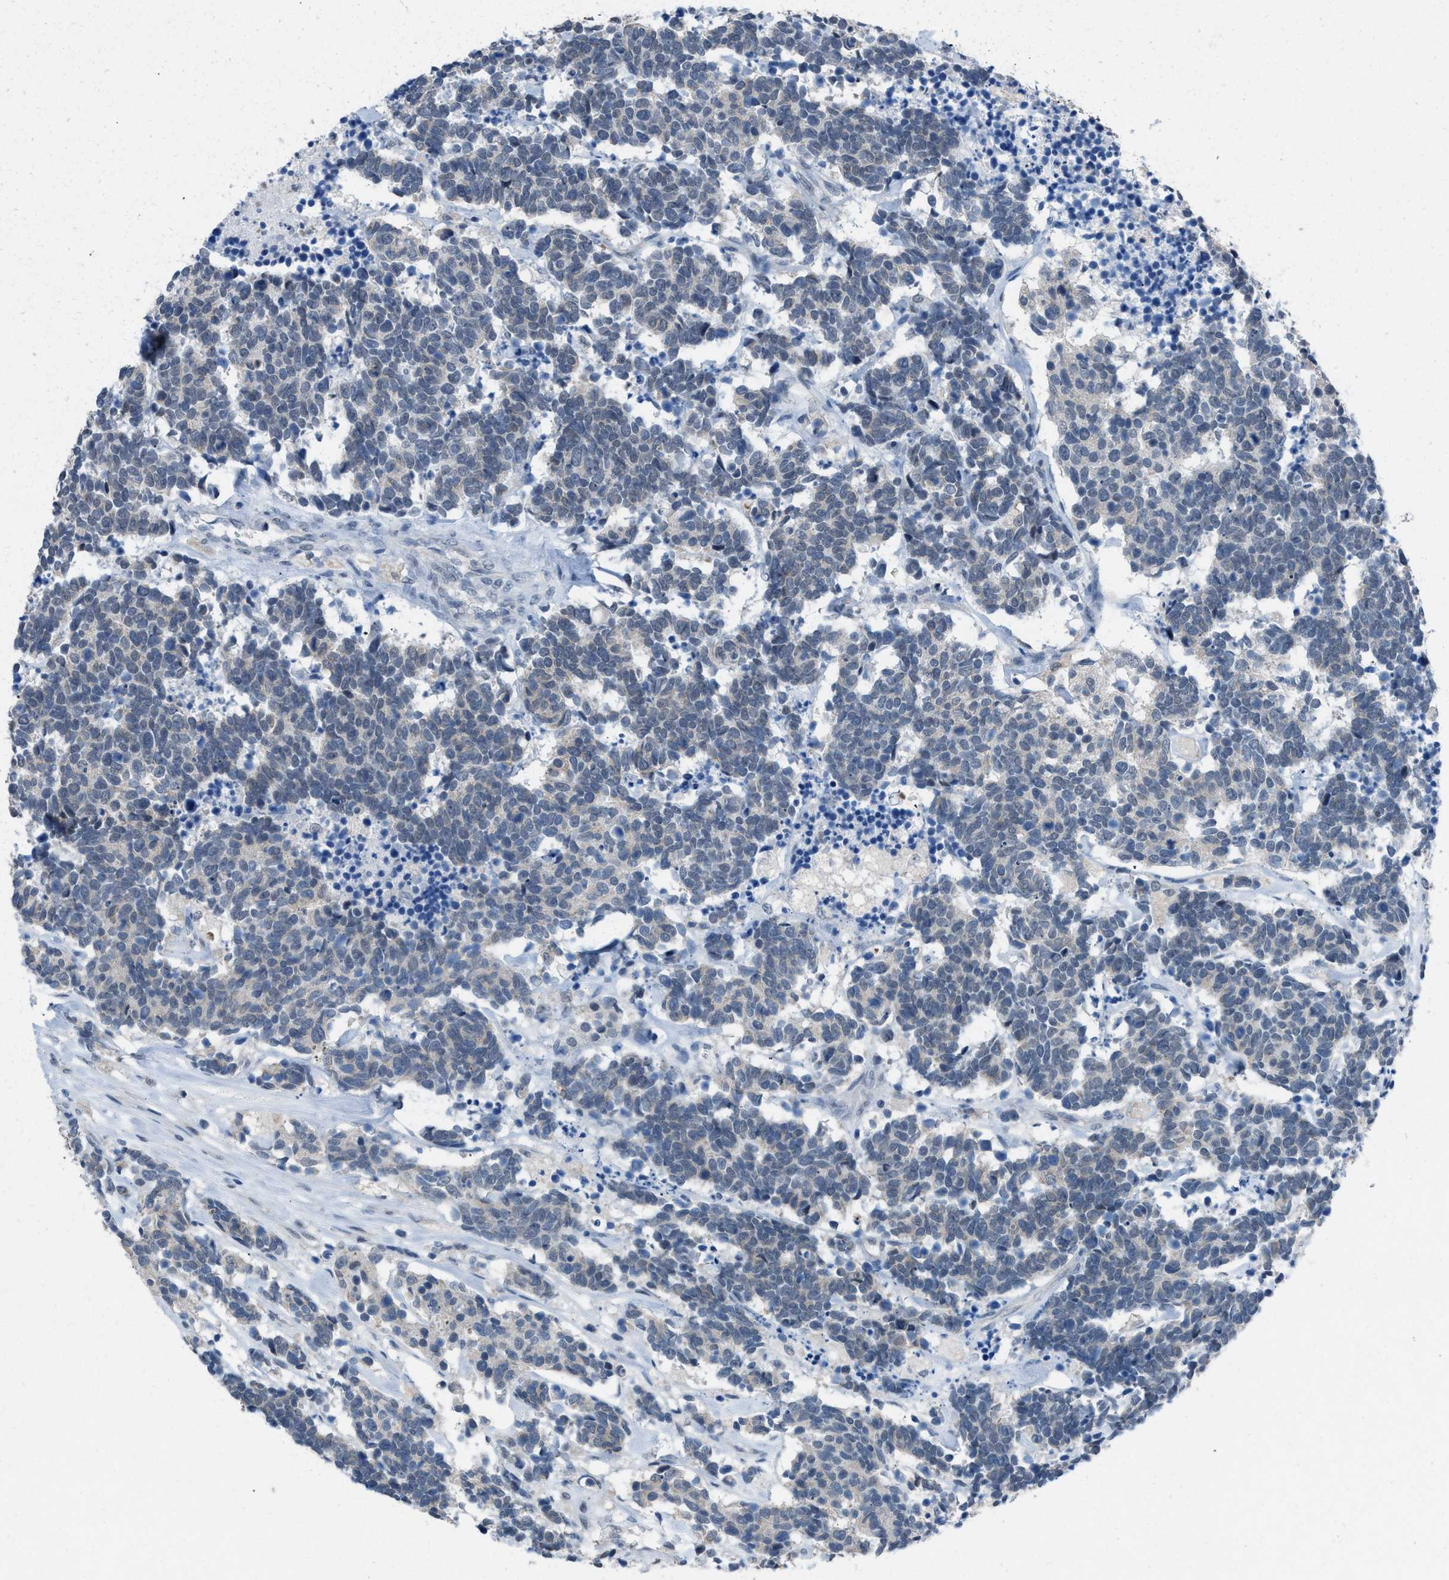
{"staining": {"intensity": "negative", "quantity": "none", "location": "none"}, "tissue": "carcinoid", "cell_type": "Tumor cells", "image_type": "cancer", "snomed": [{"axis": "morphology", "description": "Carcinoma, NOS"}, {"axis": "morphology", "description": "Carcinoid, malignant, NOS"}, {"axis": "topography", "description": "Urinary bladder"}], "caption": "The photomicrograph shows no staining of tumor cells in carcinoid.", "gene": "ANAPC11", "patient": {"sex": "male", "age": 57}}